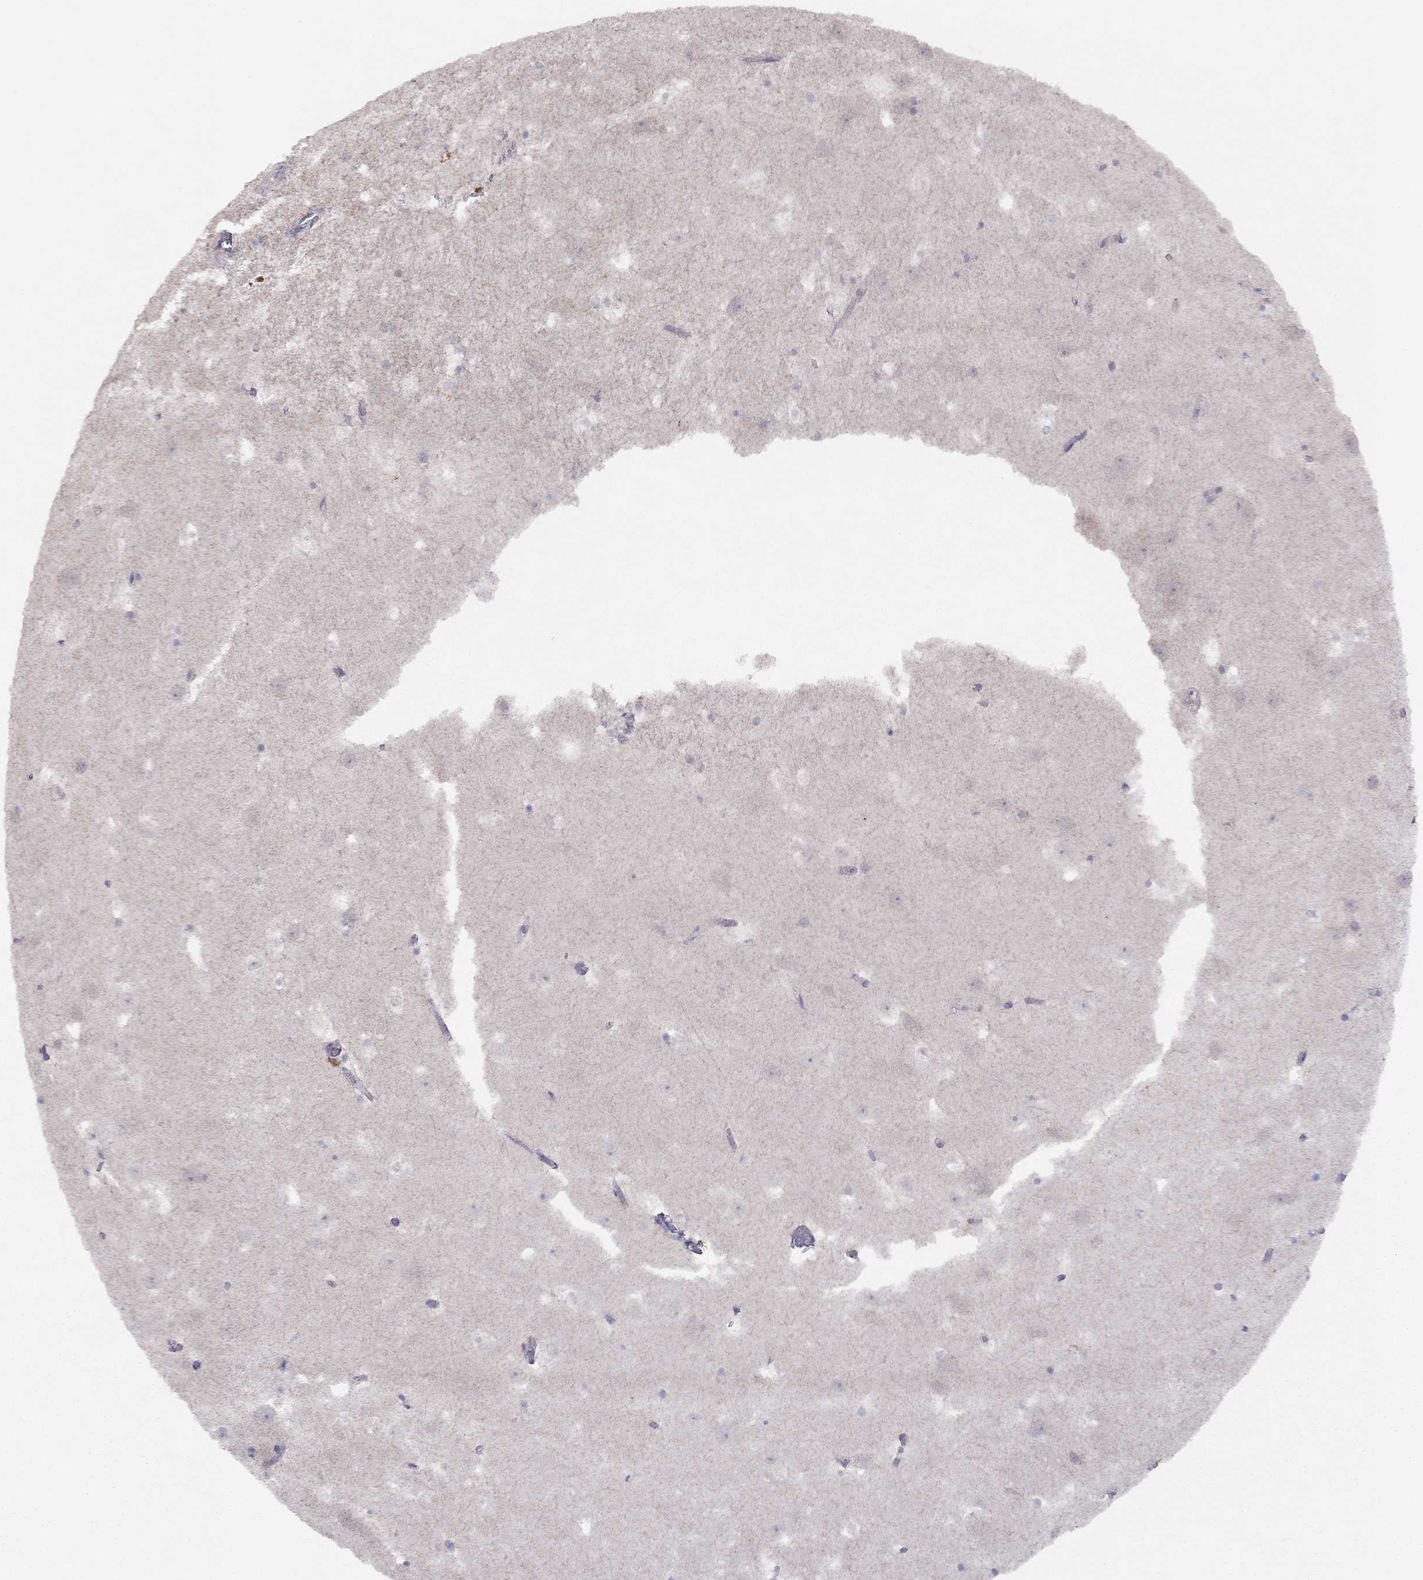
{"staining": {"intensity": "negative", "quantity": "none", "location": "none"}, "tissue": "hippocampus", "cell_type": "Glial cells", "image_type": "normal", "snomed": [{"axis": "morphology", "description": "Normal tissue, NOS"}, {"axis": "topography", "description": "Hippocampus"}], "caption": "Immunohistochemical staining of normal human hippocampus displays no significant positivity in glial cells.", "gene": "ESR2", "patient": {"sex": "female", "age": 52}}